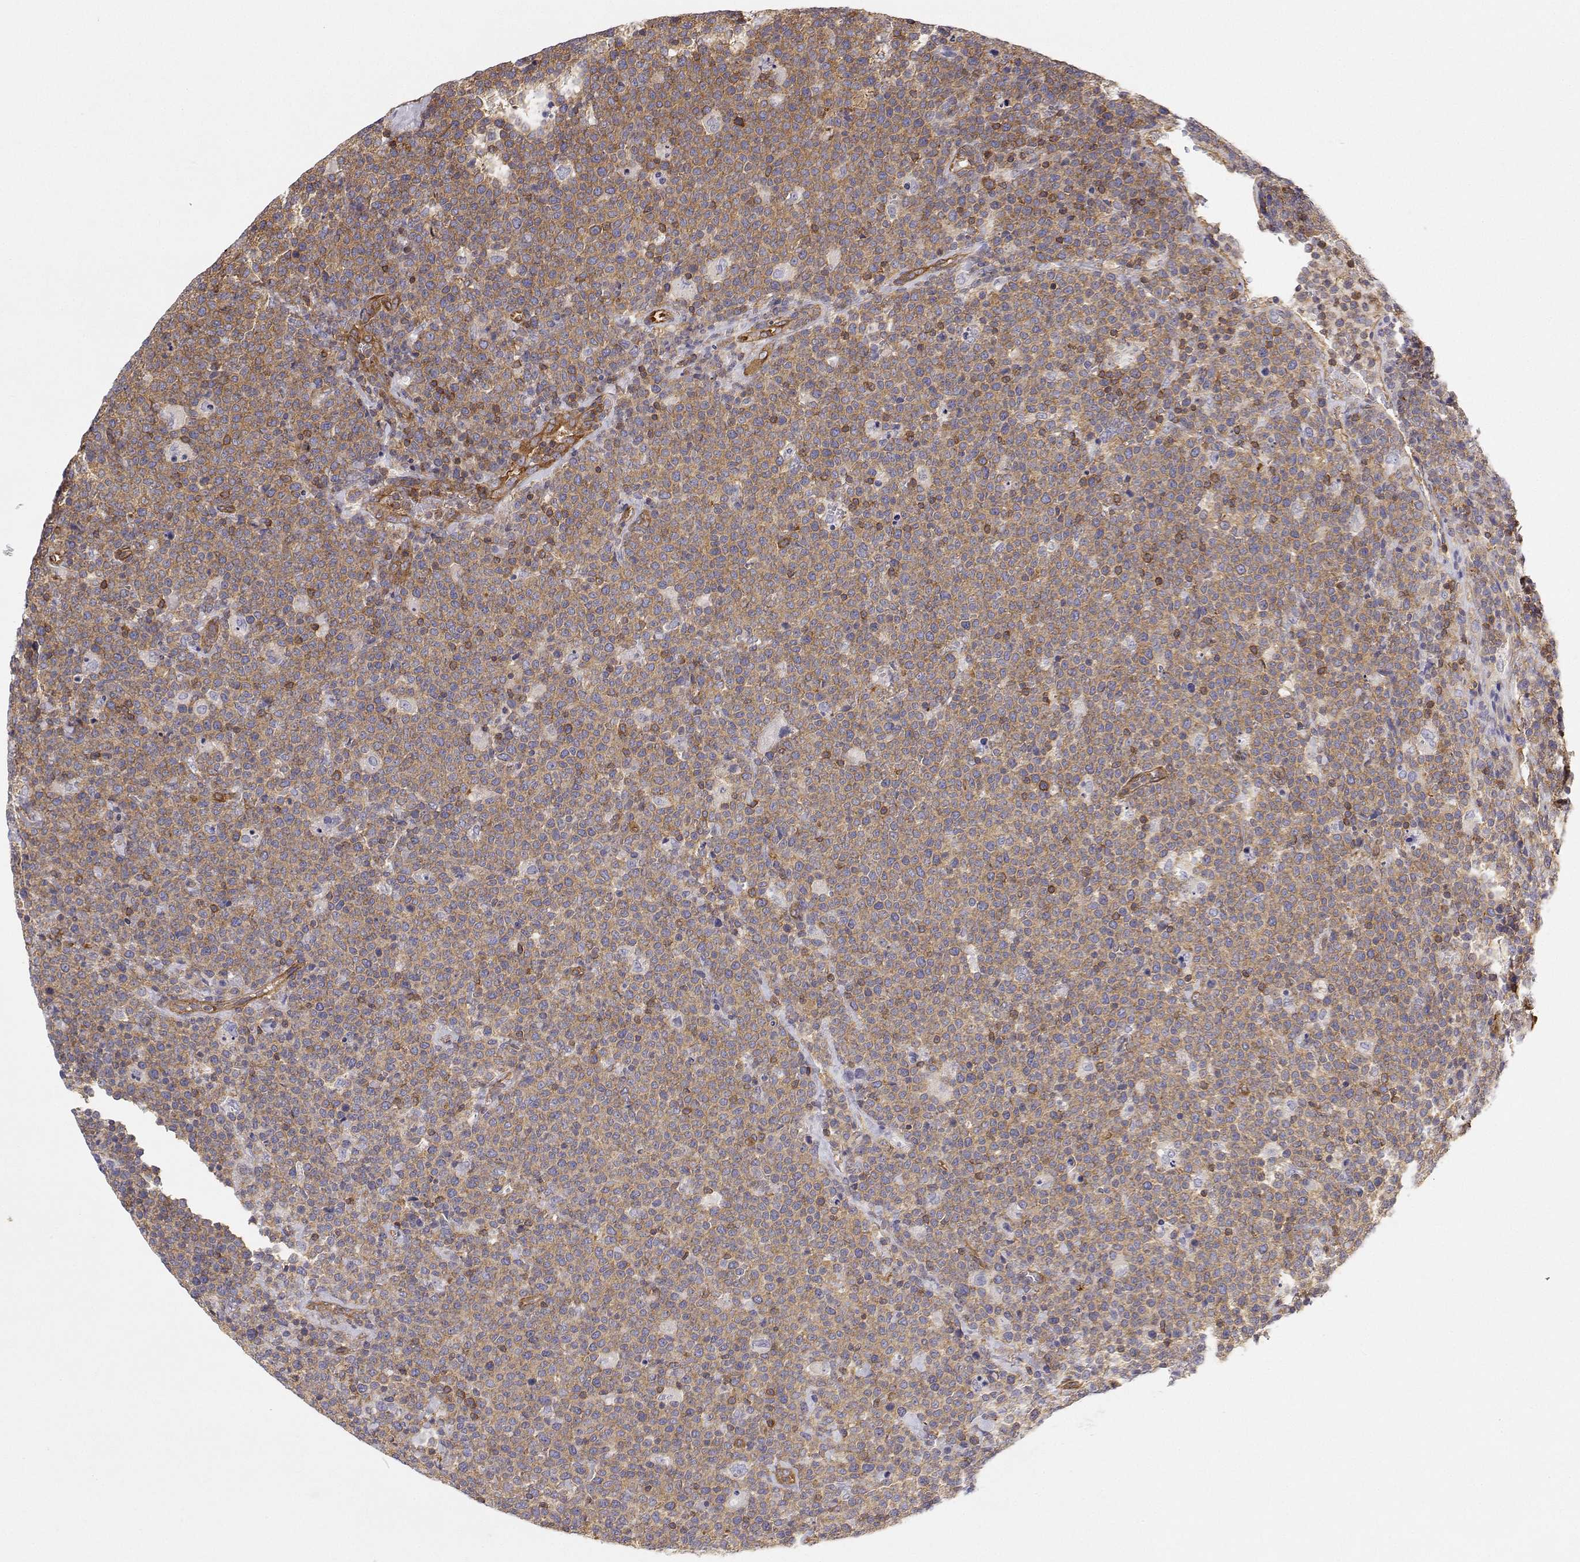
{"staining": {"intensity": "weak", "quantity": "25%-75%", "location": "cytoplasmic/membranous"}, "tissue": "lymphoma", "cell_type": "Tumor cells", "image_type": "cancer", "snomed": [{"axis": "morphology", "description": "Malignant lymphoma, non-Hodgkin's type, High grade"}, {"axis": "topography", "description": "Lymph node"}], "caption": "An image showing weak cytoplasmic/membranous expression in approximately 25%-75% of tumor cells in high-grade malignant lymphoma, non-Hodgkin's type, as visualized by brown immunohistochemical staining.", "gene": "MYH9", "patient": {"sex": "male", "age": 61}}